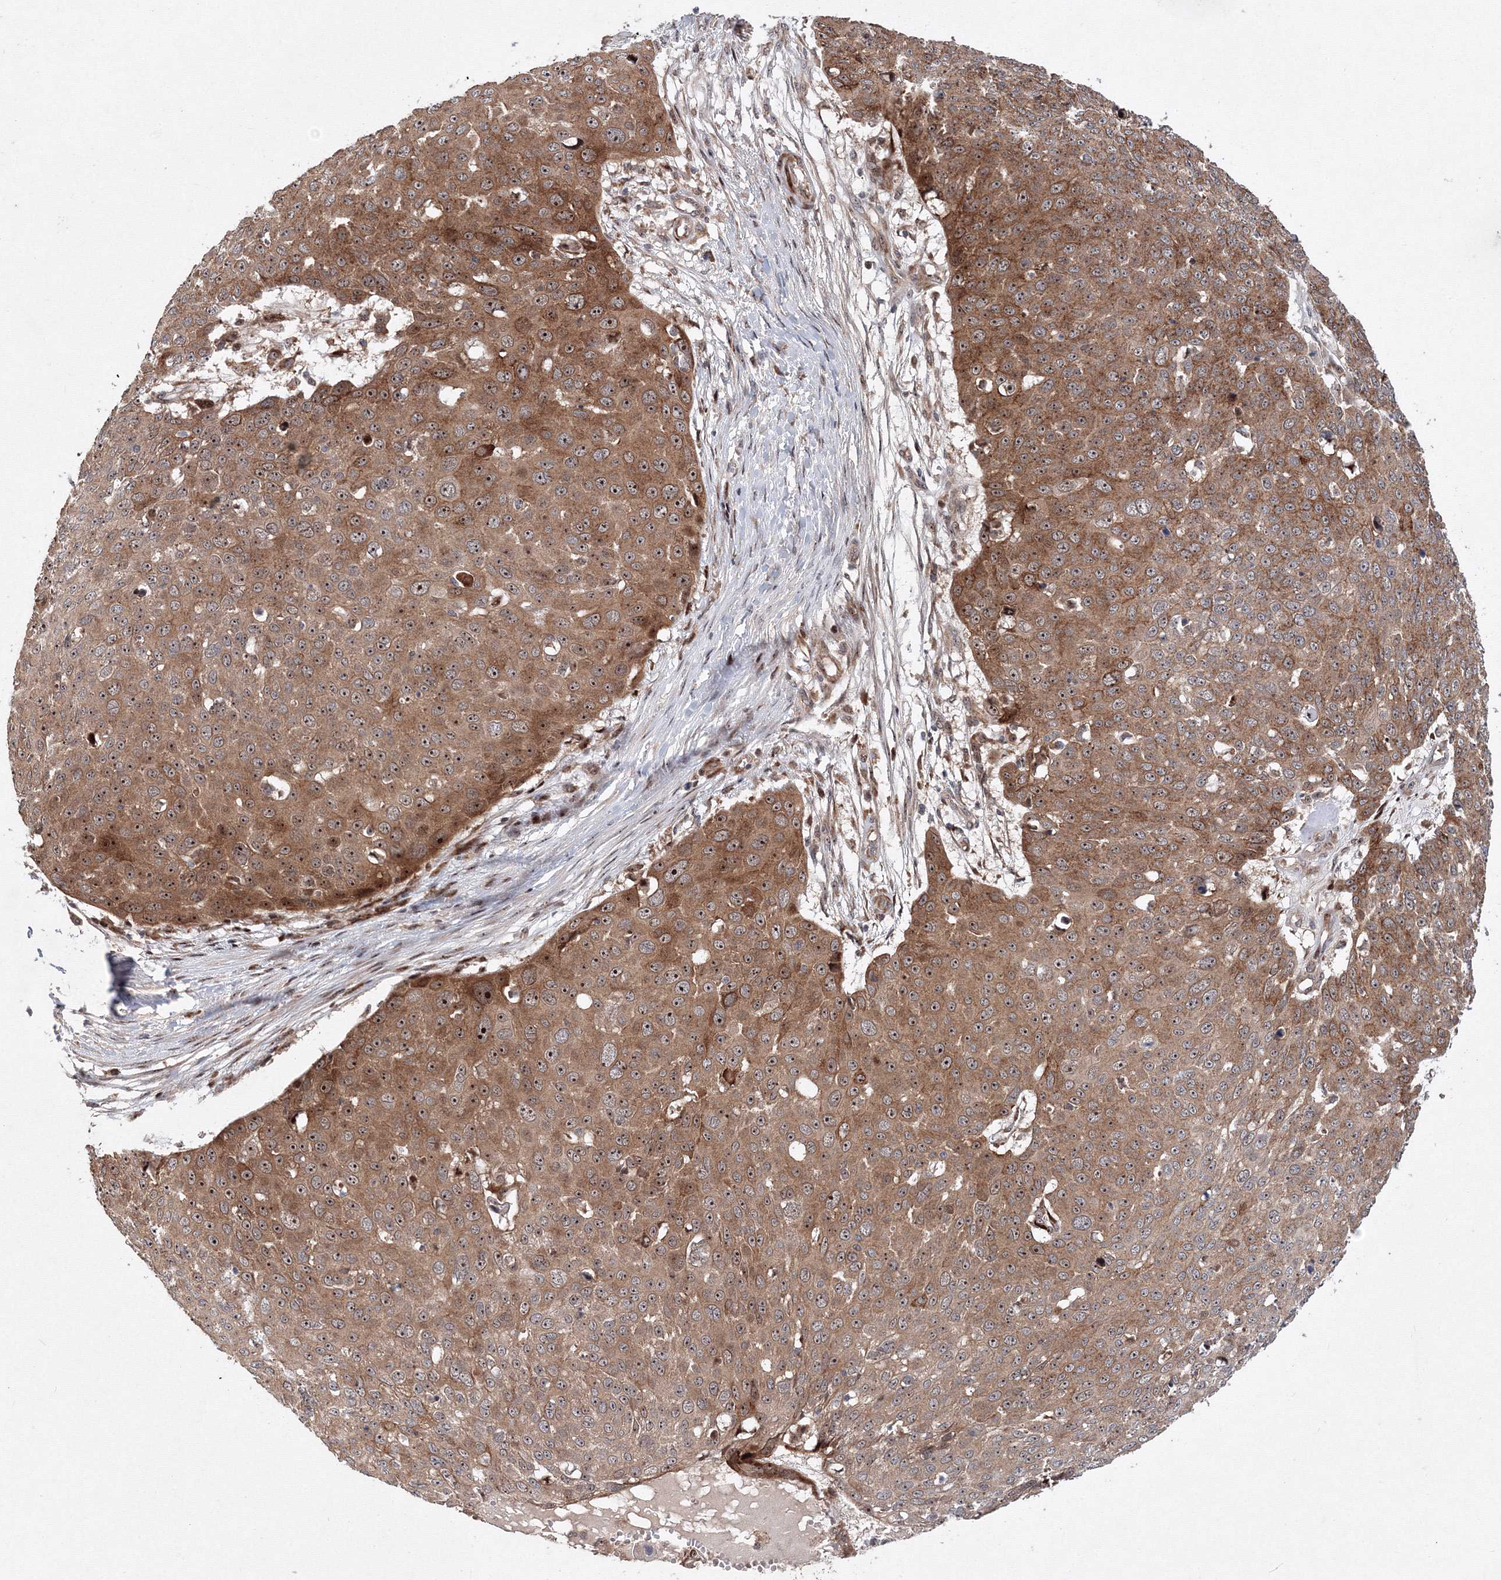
{"staining": {"intensity": "moderate", "quantity": ">75%", "location": "cytoplasmic/membranous,nuclear"}, "tissue": "skin cancer", "cell_type": "Tumor cells", "image_type": "cancer", "snomed": [{"axis": "morphology", "description": "Squamous cell carcinoma, NOS"}, {"axis": "topography", "description": "Skin"}], "caption": "Protein analysis of skin squamous cell carcinoma tissue demonstrates moderate cytoplasmic/membranous and nuclear positivity in approximately >75% of tumor cells.", "gene": "ANKAR", "patient": {"sex": "male", "age": 71}}